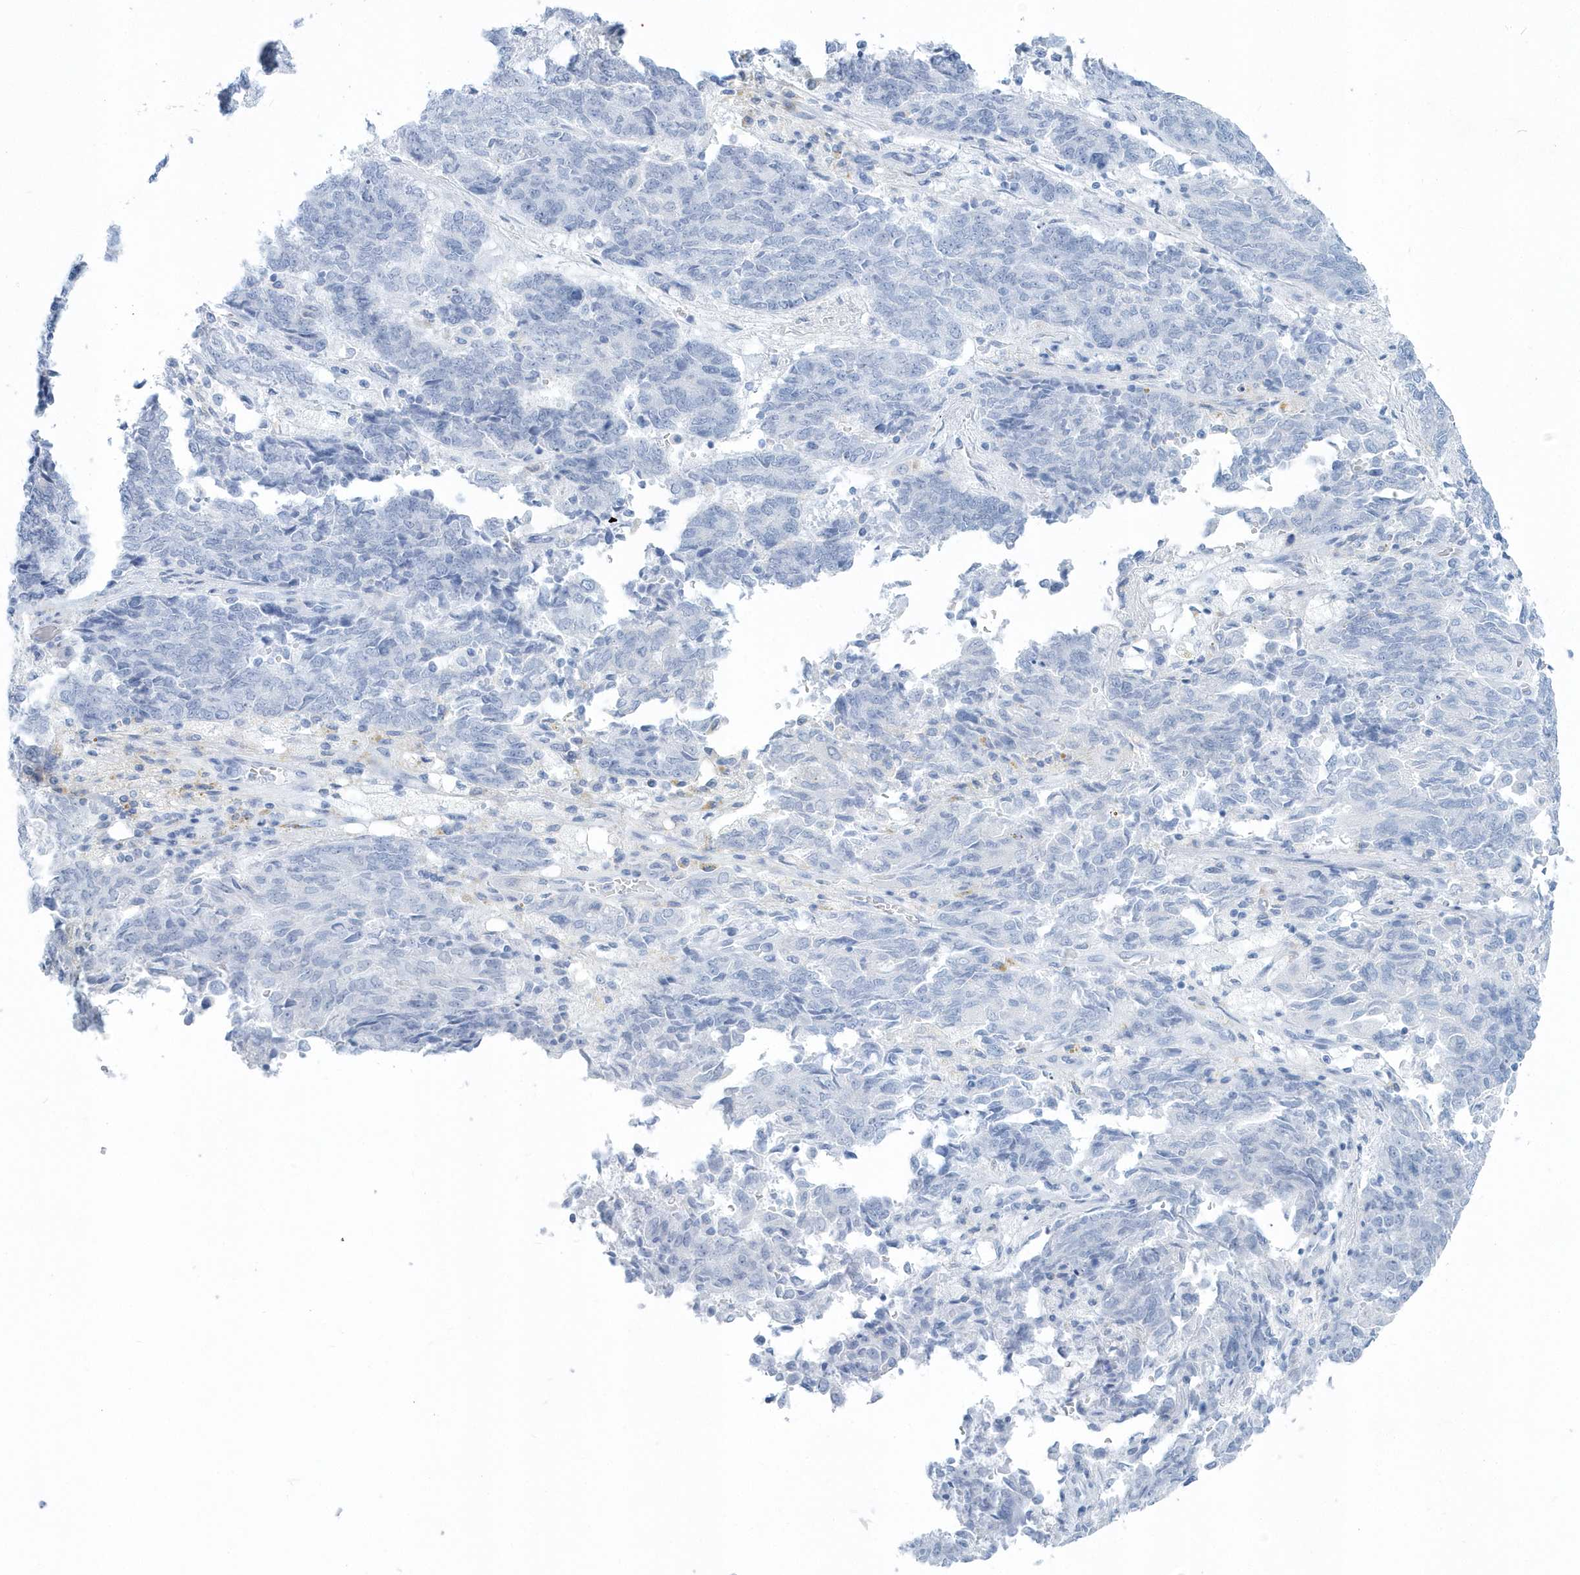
{"staining": {"intensity": "negative", "quantity": "none", "location": "none"}, "tissue": "endometrial cancer", "cell_type": "Tumor cells", "image_type": "cancer", "snomed": [{"axis": "morphology", "description": "Adenocarcinoma, NOS"}, {"axis": "topography", "description": "Endometrium"}], "caption": "Immunohistochemistry (IHC) photomicrograph of human adenocarcinoma (endometrial) stained for a protein (brown), which displays no expression in tumor cells.", "gene": "PTPRO", "patient": {"sex": "female", "age": 80}}